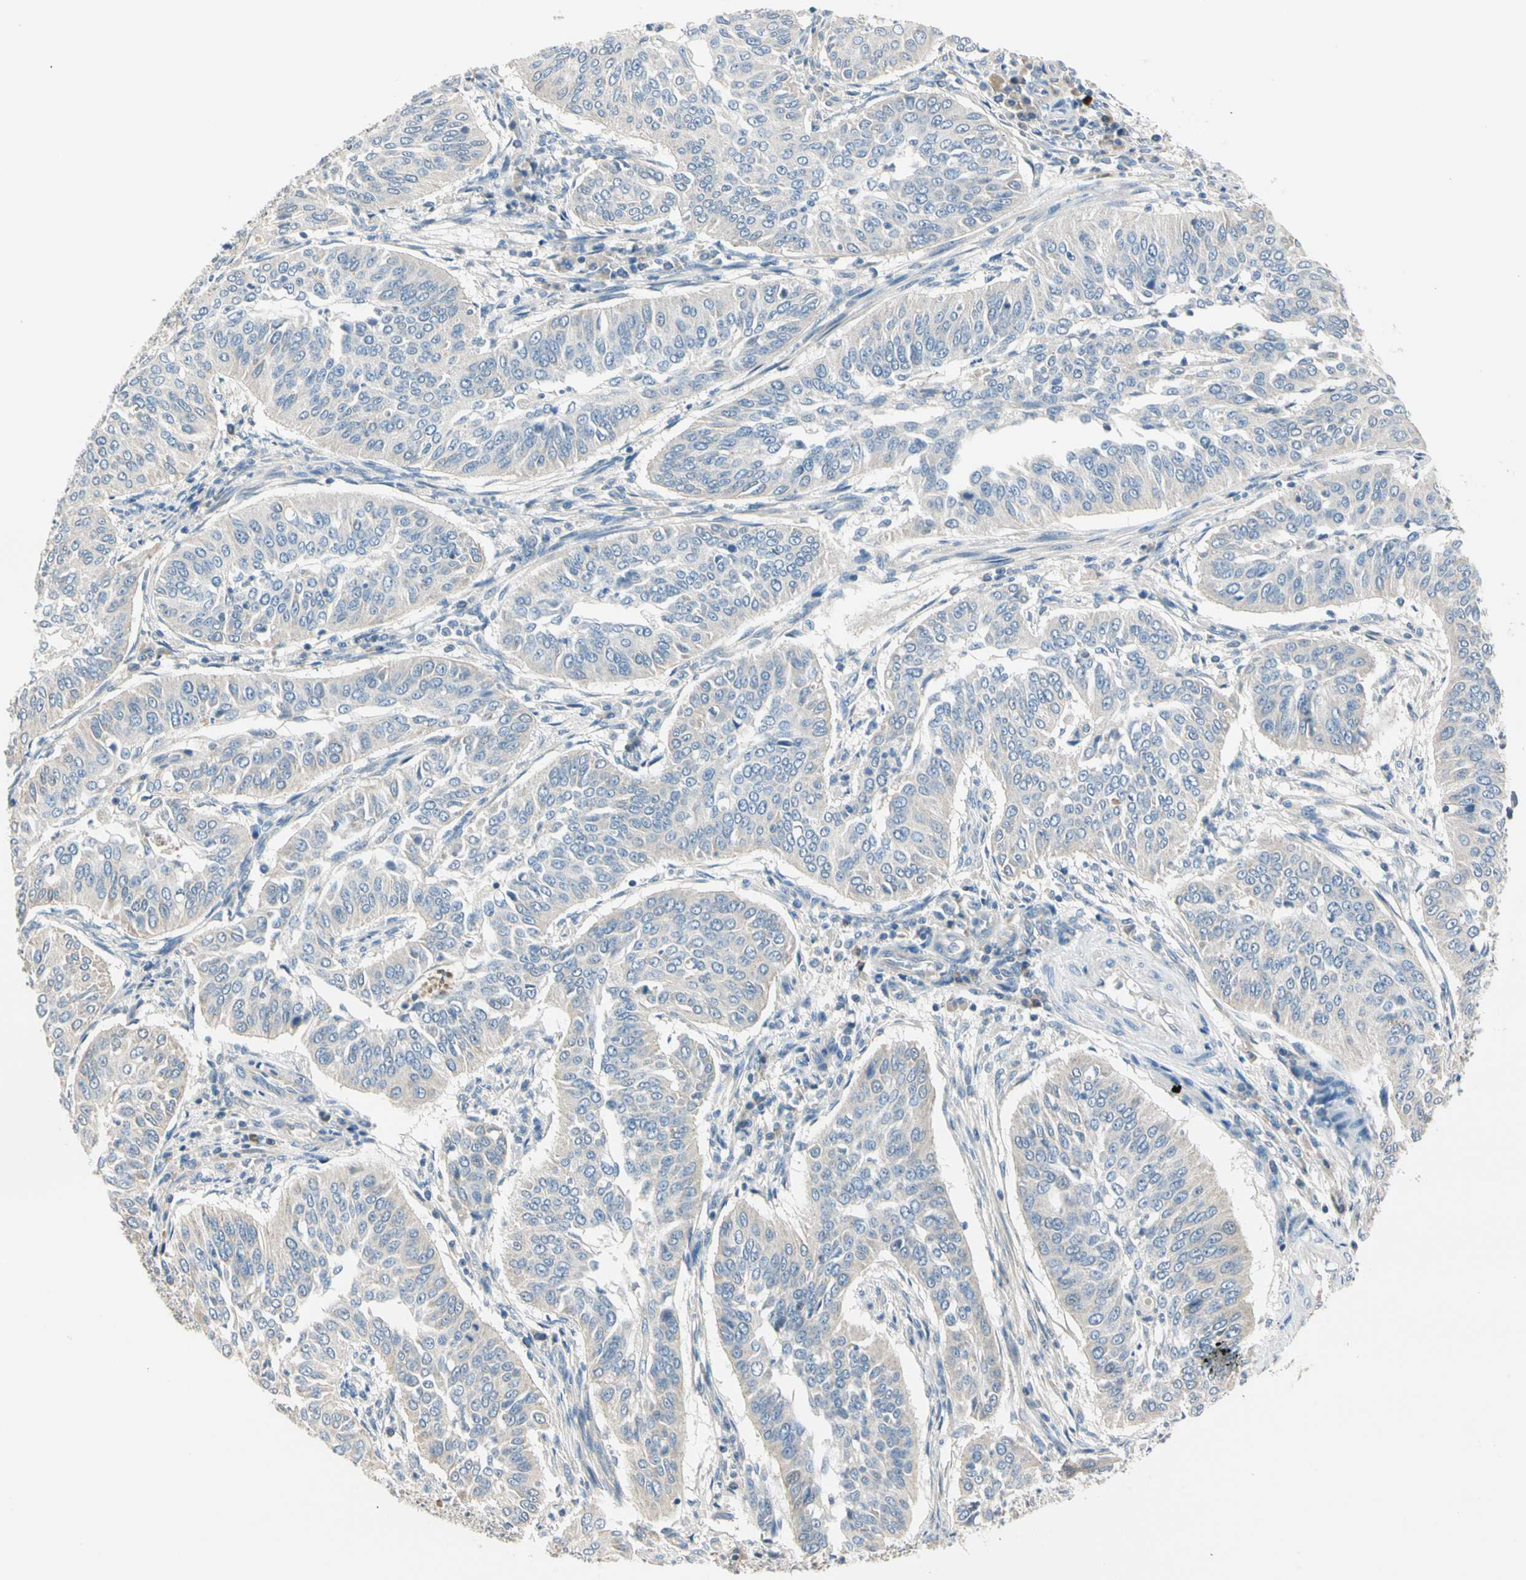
{"staining": {"intensity": "negative", "quantity": "none", "location": "none"}, "tissue": "cervical cancer", "cell_type": "Tumor cells", "image_type": "cancer", "snomed": [{"axis": "morphology", "description": "Normal tissue, NOS"}, {"axis": "morphology", "description": "Squamous cell carcinoma, NOS"}, {"axis": "topography", "description": "Cervix"}], "caption": "Tumor cells show no significant positivity in cervical cancer (squamous cell carcinoma).", "gene": "GPR153", "patient": {"sex": "female", "age": 39}}